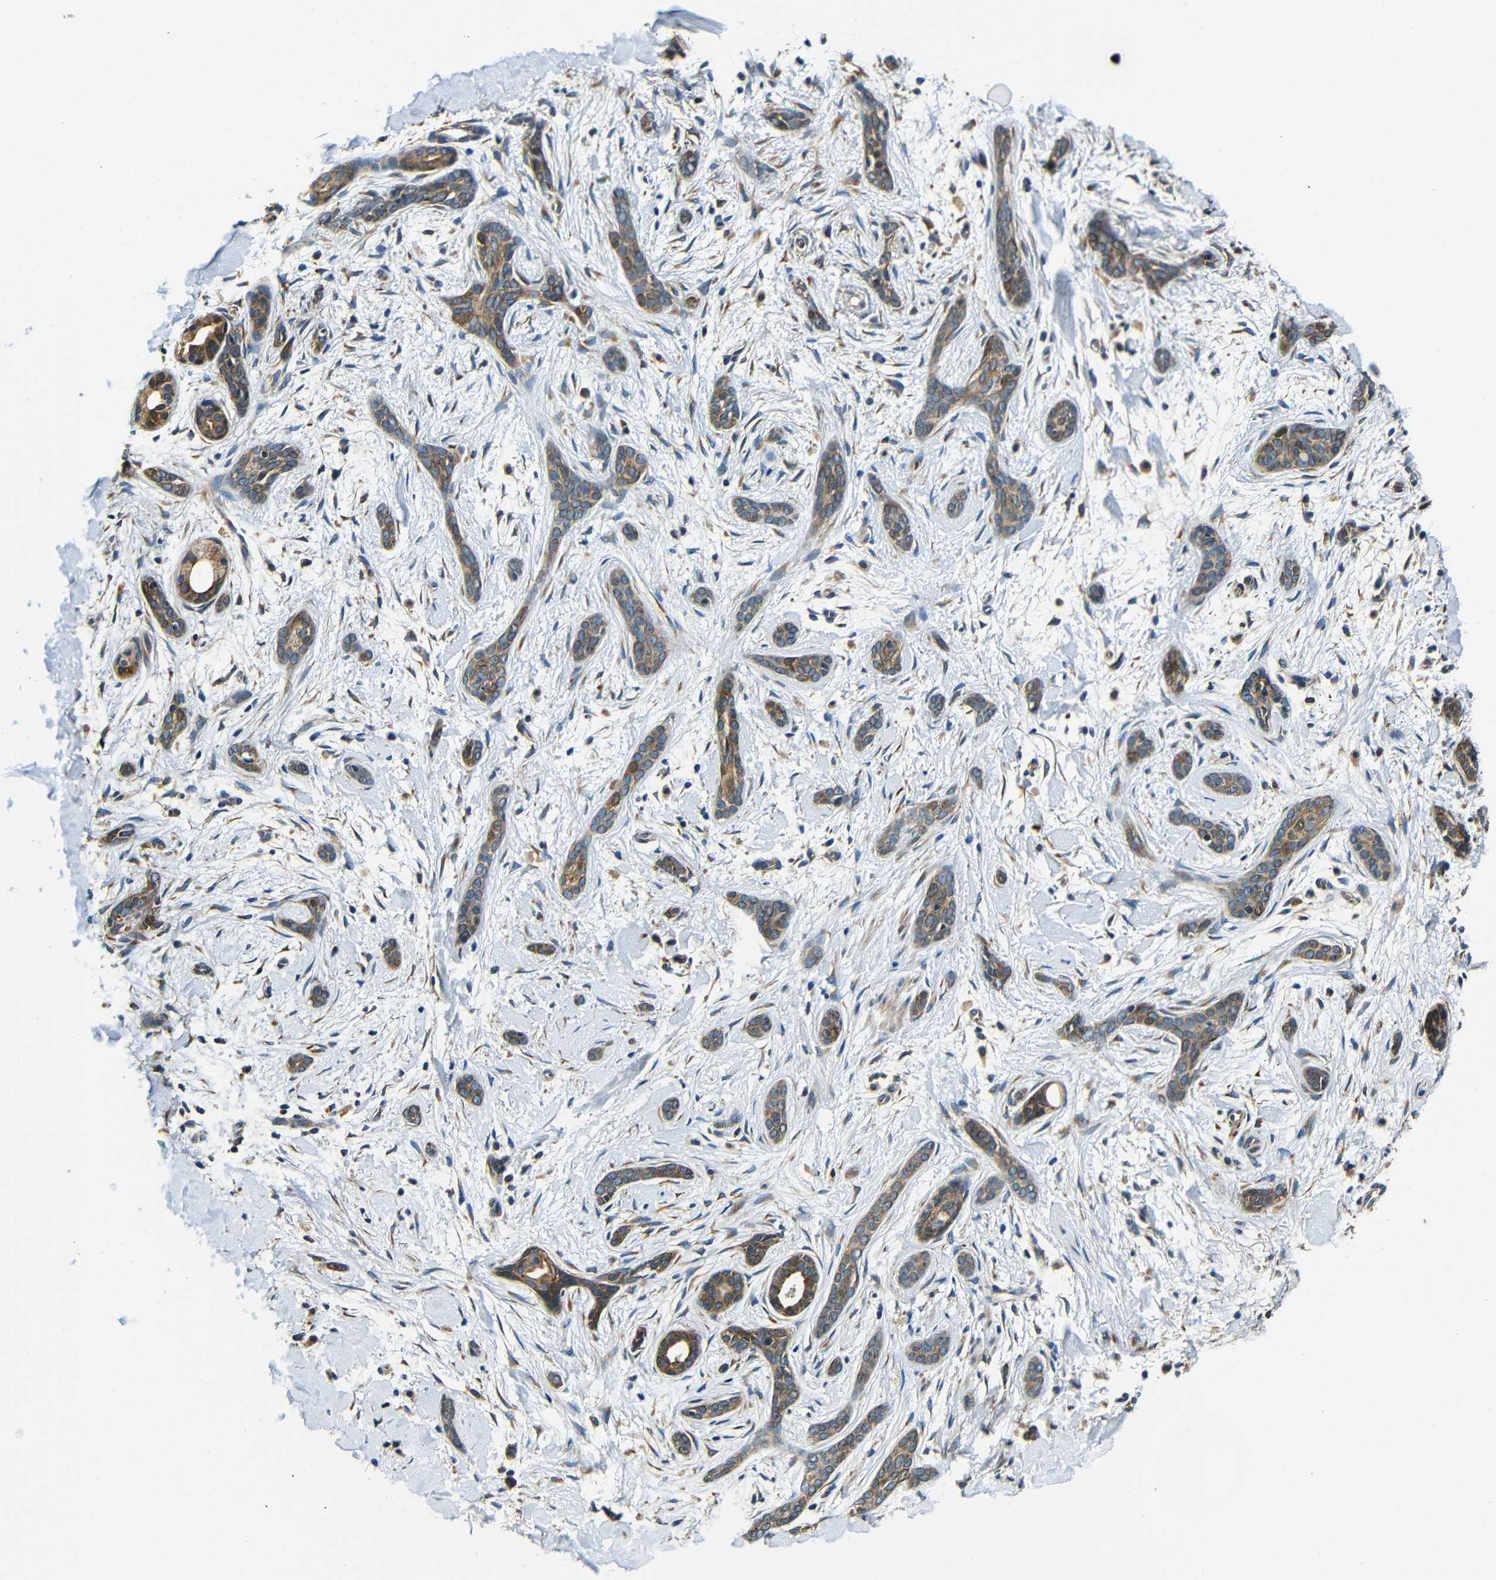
{"staining": {"intensity": "moderate", "quantity": ">75%", "location": "cytoplasmic/membranous"}, "tissue": "skin cancer", "cell_type": "Tumor cells", "image_type": "cancer", "snomed": [{"axis": "morphology", "description": "Basal cell carcinoma"}, {"axis": "morphology", "description": "Adnexal tumor, benign"}, {"axis": "topography", "description": "Skin"}], "caption": "Skin cancer (basal cell carcinoma) stained for a protein (brown) displays moderate cytoplasmic/membranous positive expression in about >75% of tumor cells.", "gene": "VAPB", "patient": {"sex": "female", "age": 42}}